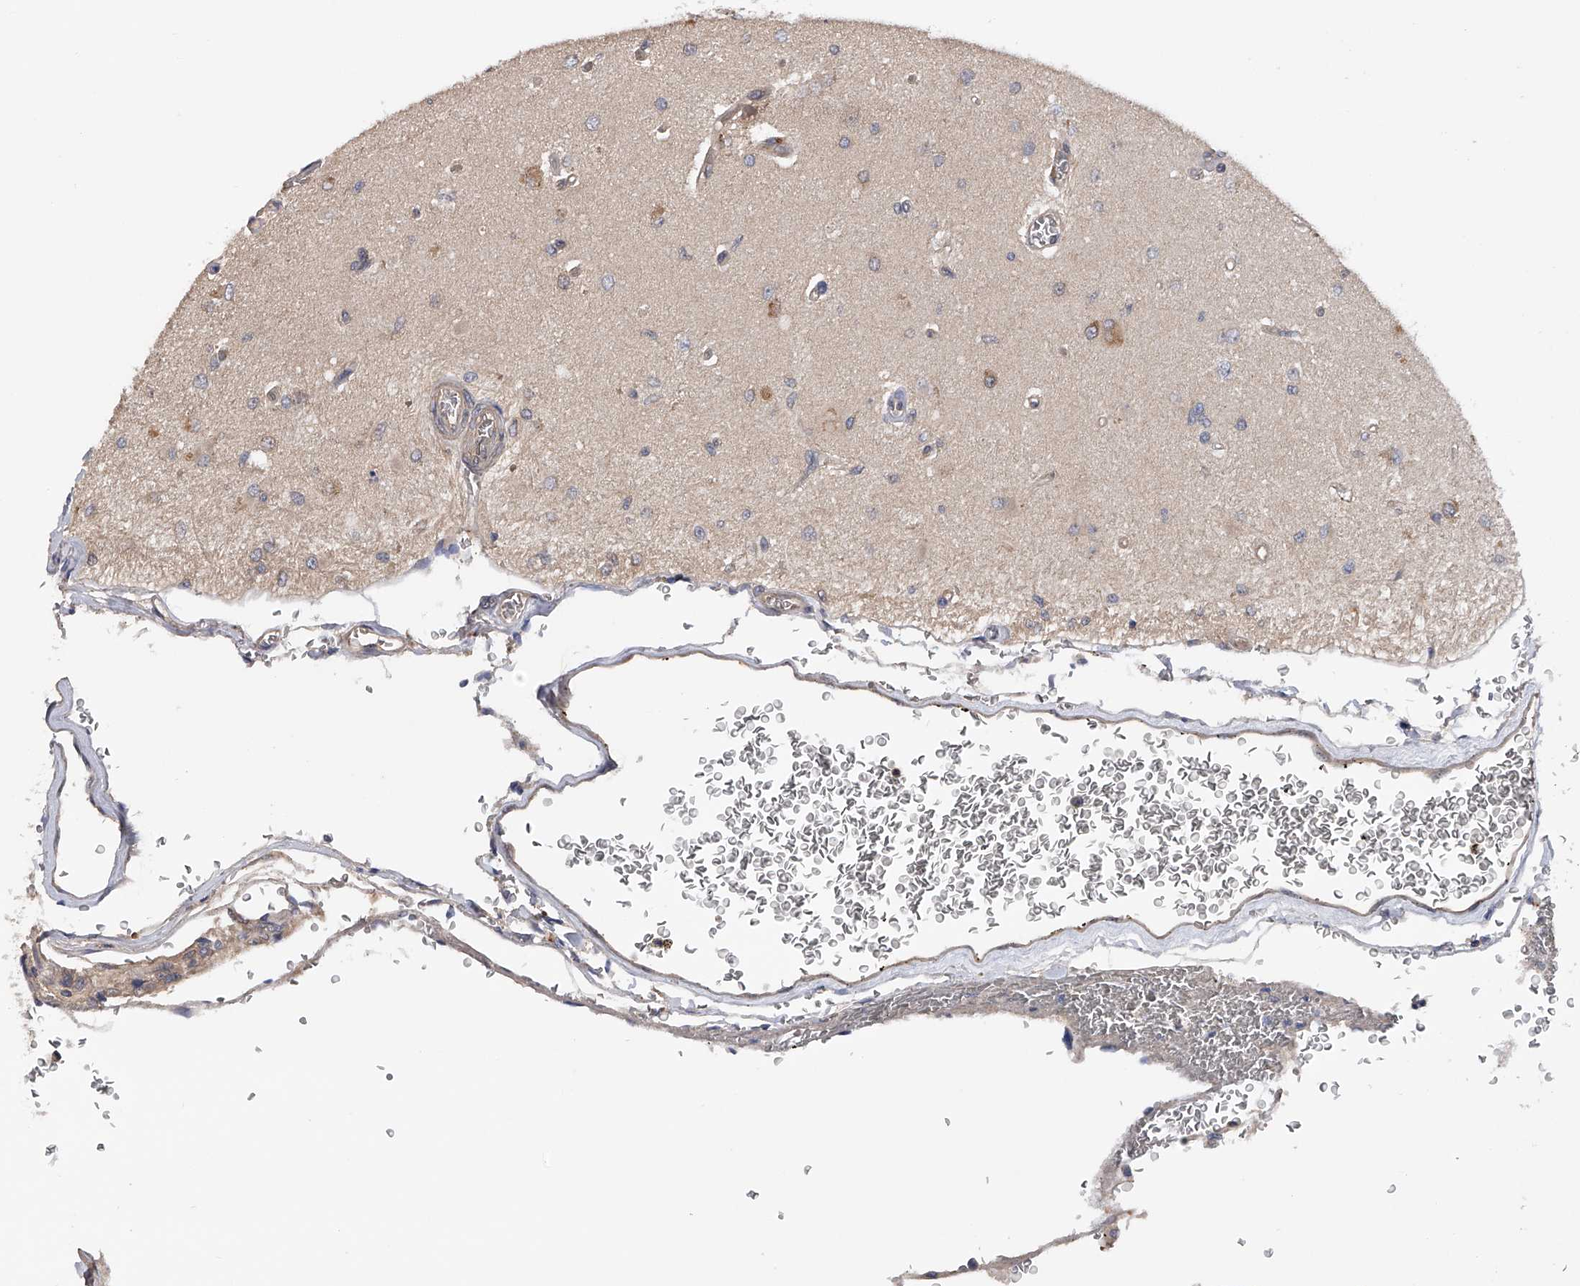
{"staining": {"intensity": "negative", "quantity": "none", "location": "none"}, "tissue": "glioma", "cell_type": "Tumor cells", "image_type": "cancer", "snomed": [{"axis": "morphology", "description": "Normal tissue, NOS"}, {"axis": "morphology", "description": "Glioma, malignant, High grade"}, {"axis": "topography", "description": "Cerebral cortex"}], "caption": "A high-resolution photomicrograph shows IHC staining of glioma, which exhibits no significant expression in tumor cells.", "gene": "CFAP298", "patient": {"sex": "male", "age": 77}}